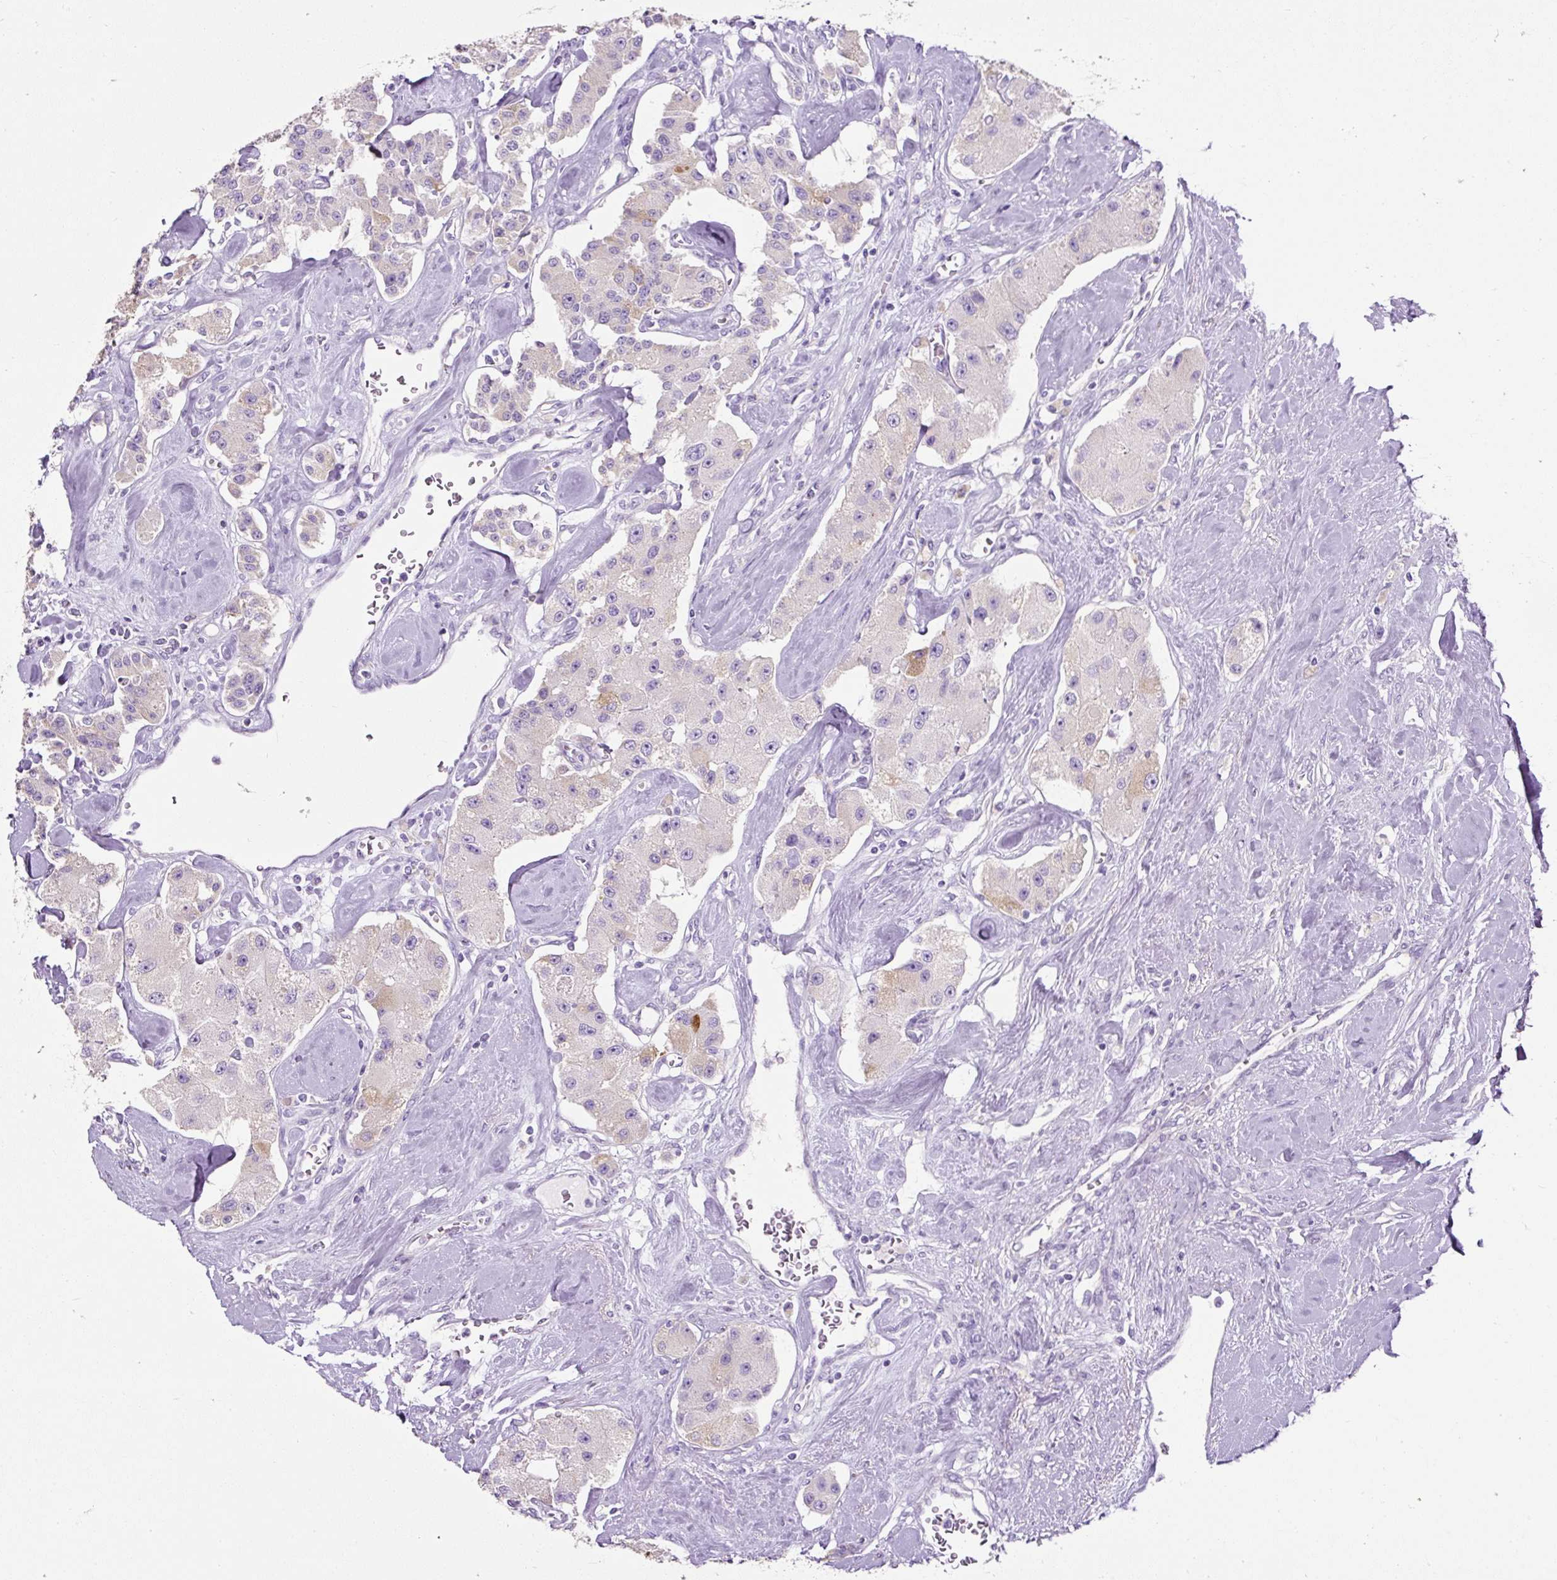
{"staining": {"intensity": "negative", "quantity": "none", "location": "none"}, "tissue": "carcinoid", "cell_type": "Tumor cells", "image_type": "cancer", "snomed": [{"axis": "morphology", "description": "Carcinoid, malignant, NOS"}, {"axis": "topography", "description": "Pancreas"}], "caption": "Immunohistochemical staining of malignant carcinoid exhibits no significant staining in tumor cells.", "gene": "C2CD4C", "patient": {"sex": "male", "age": 41}}